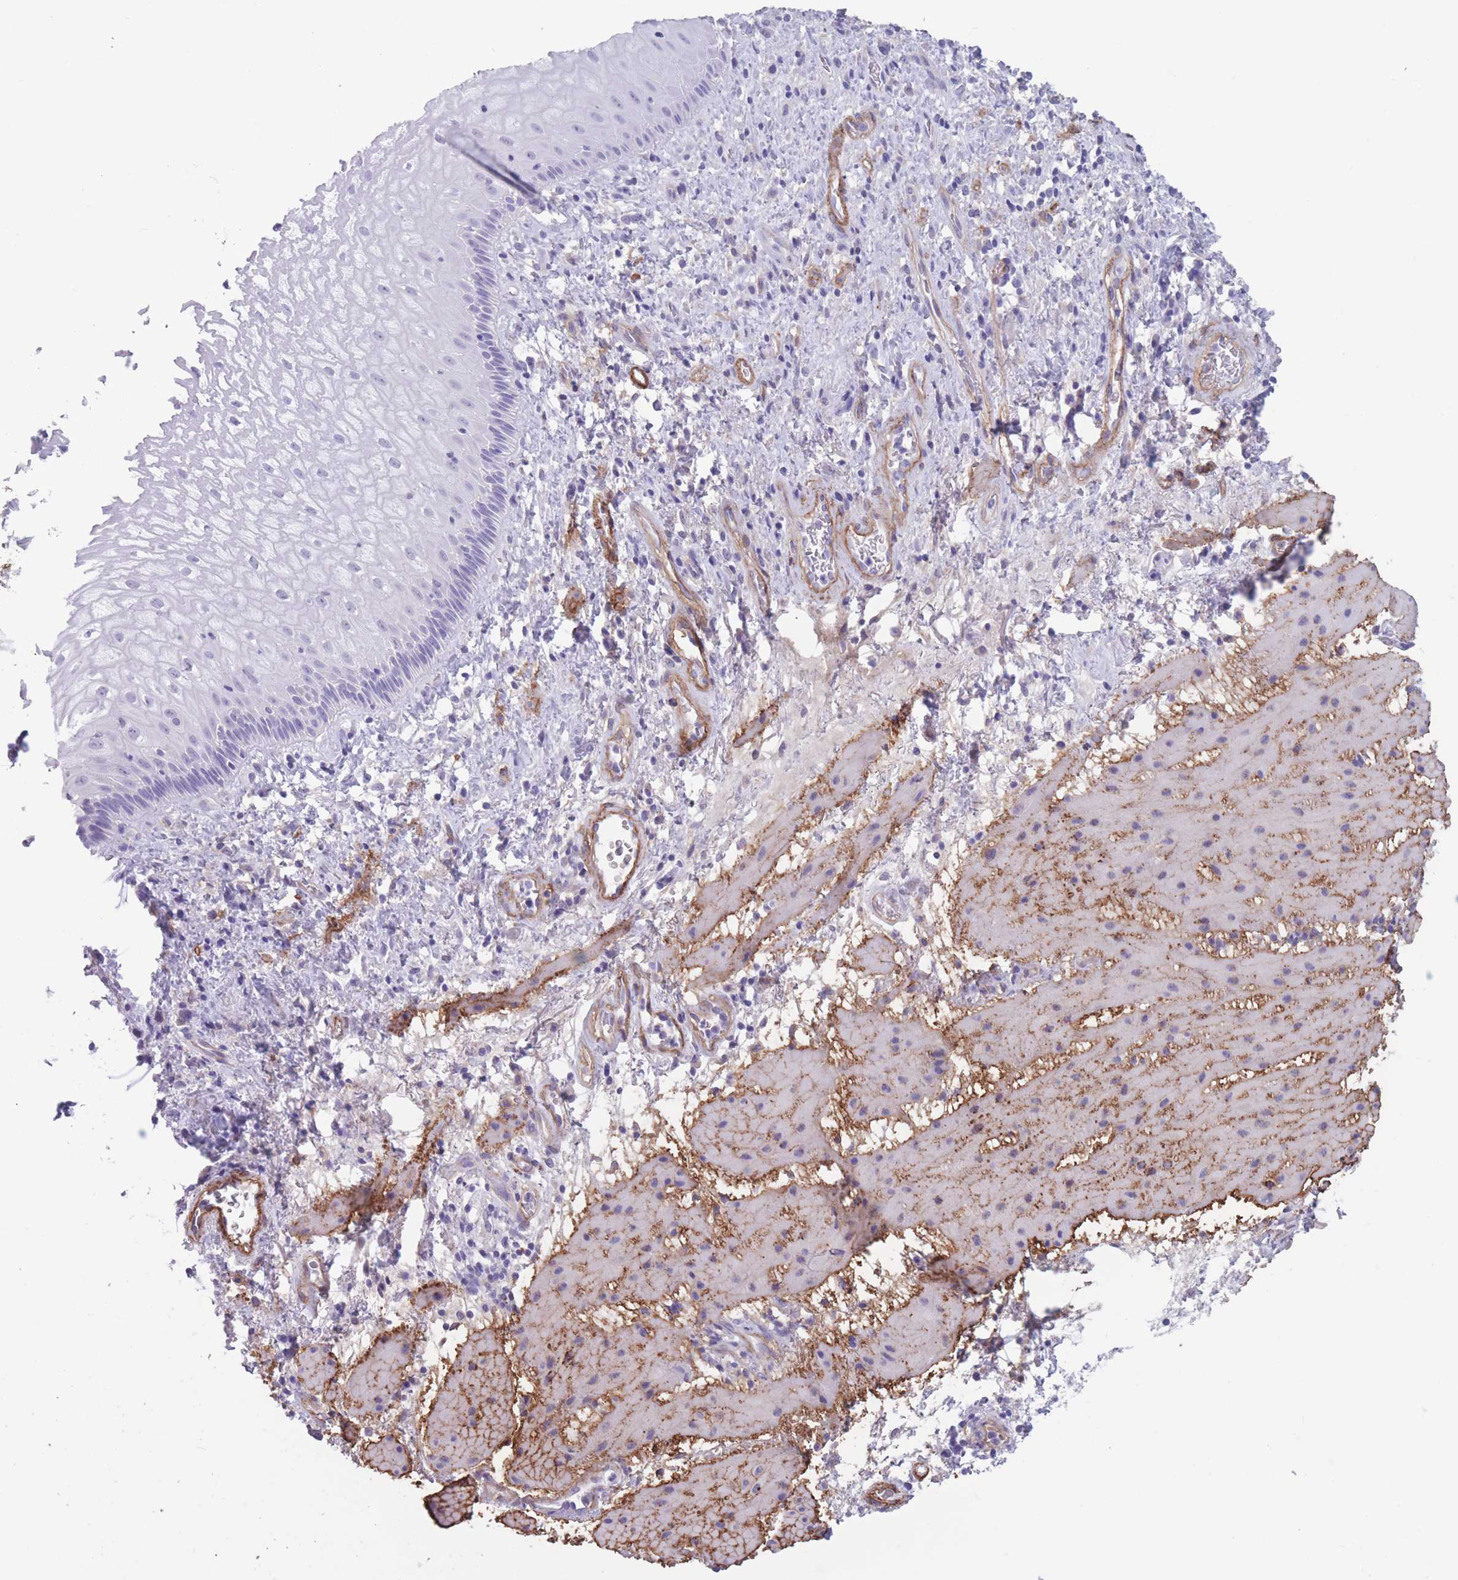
{"staining": {"intensity": "negative", "quantity": "none", "location": "none"}, "tissue": "esophagus", "cell_type": "Squamous epithelial cells", "image_type": "normal", "snomed": [{"axis": "morphology", "description": "Normal tissue, NOS"}, {"axis": "topography", "description": "Esophagus"}], "caption": "A high-resolution photomicrograph shows immunohistochemistry staining of benign esophagus, which demonstrates no significant positivity in squamous epithelial cells.", "gene": "DPYD", "patient": {"sex": "female", "age": 75}}